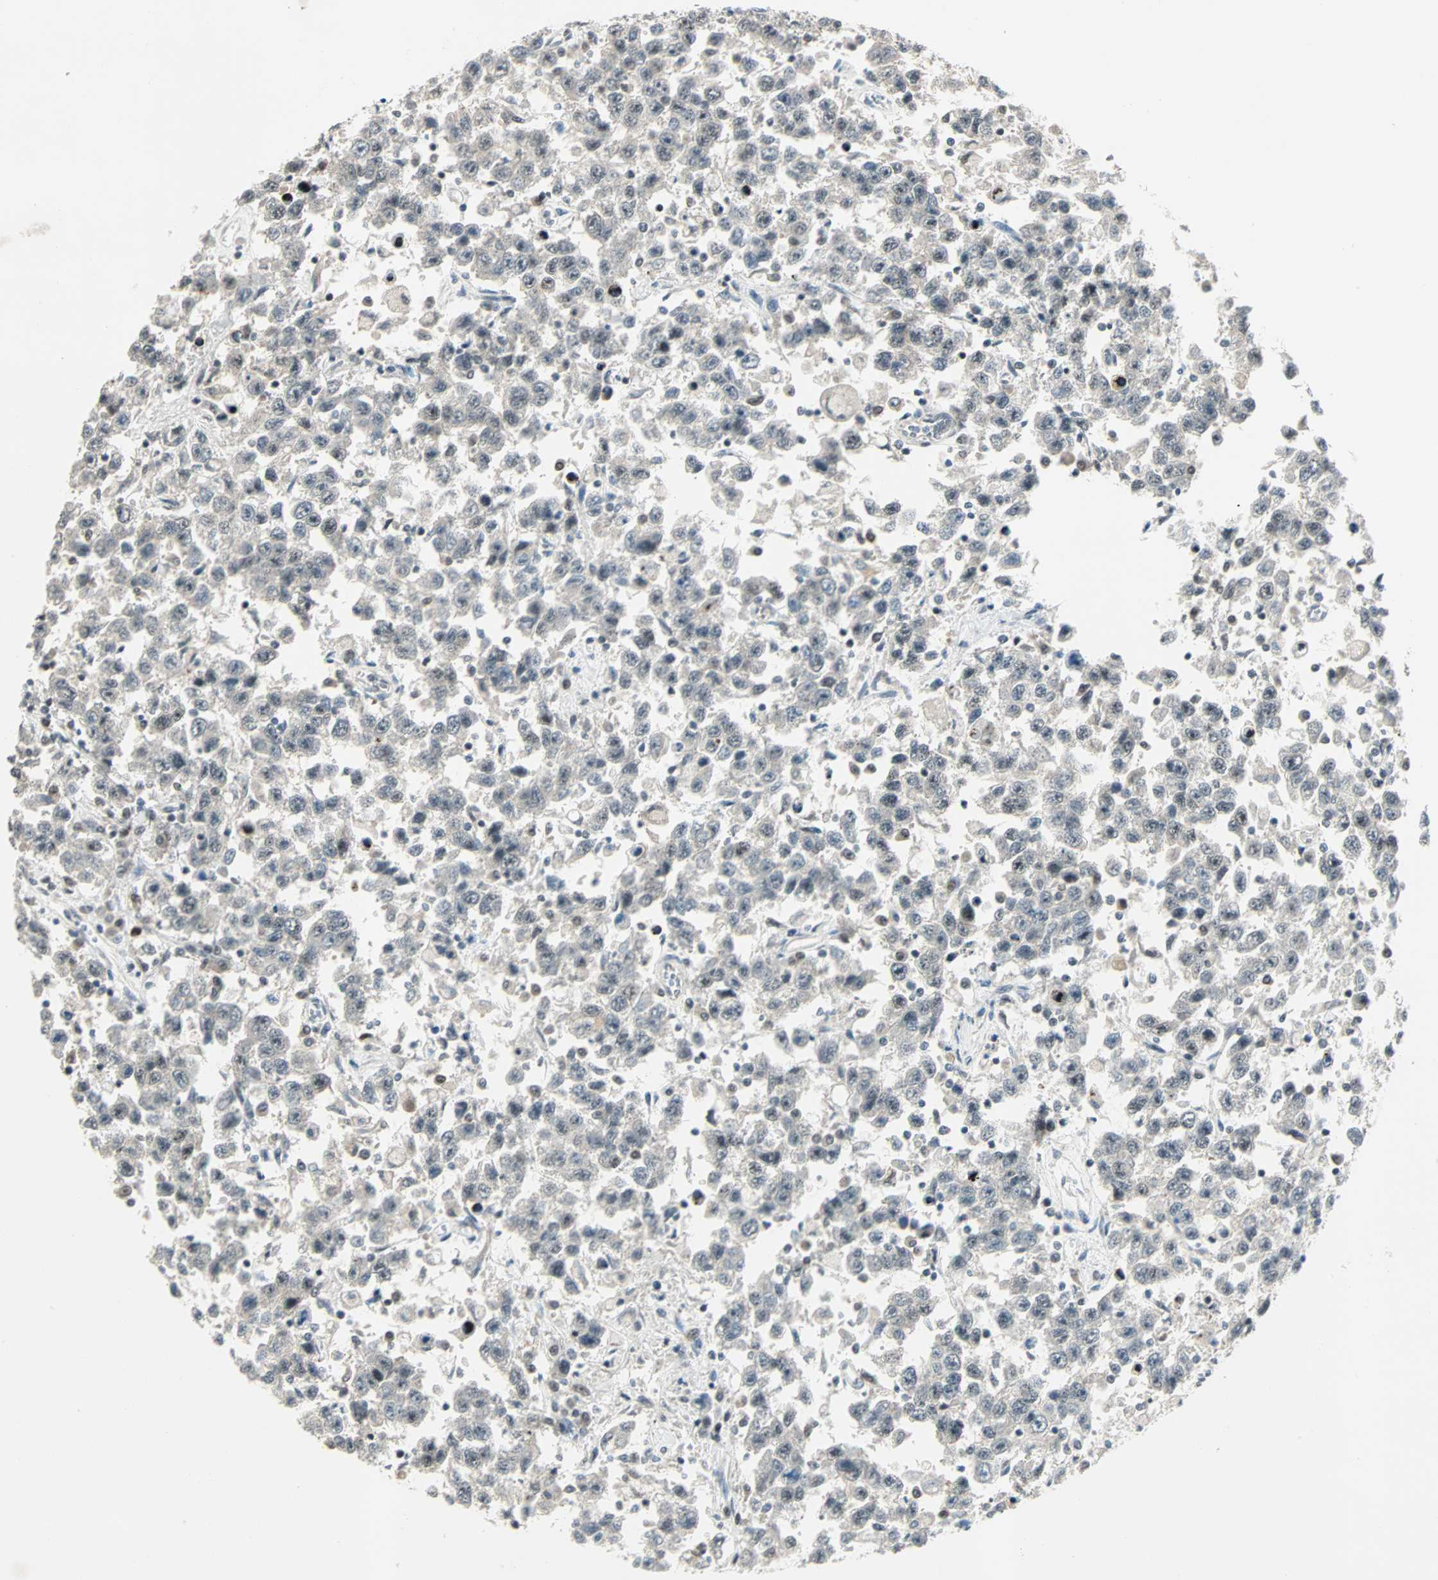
{"staining": {"intensity": "negative", "quantity": "none", "location": "none"}, "tissue": "testis cancer", "cell_type": "Tumor cells", "image_type": "cancer", "snomed": [{"axis": "morphology", "description": "Seminoma, NOS"}, {"axis": "topography", "description": "Testis"}], "caption": "DAB immunohistochemical staining of human testis seminoma reveals no significant positivity in tumor cells.", "gene": "CBX4", "patient": {"sex": "male", "age": 41}}